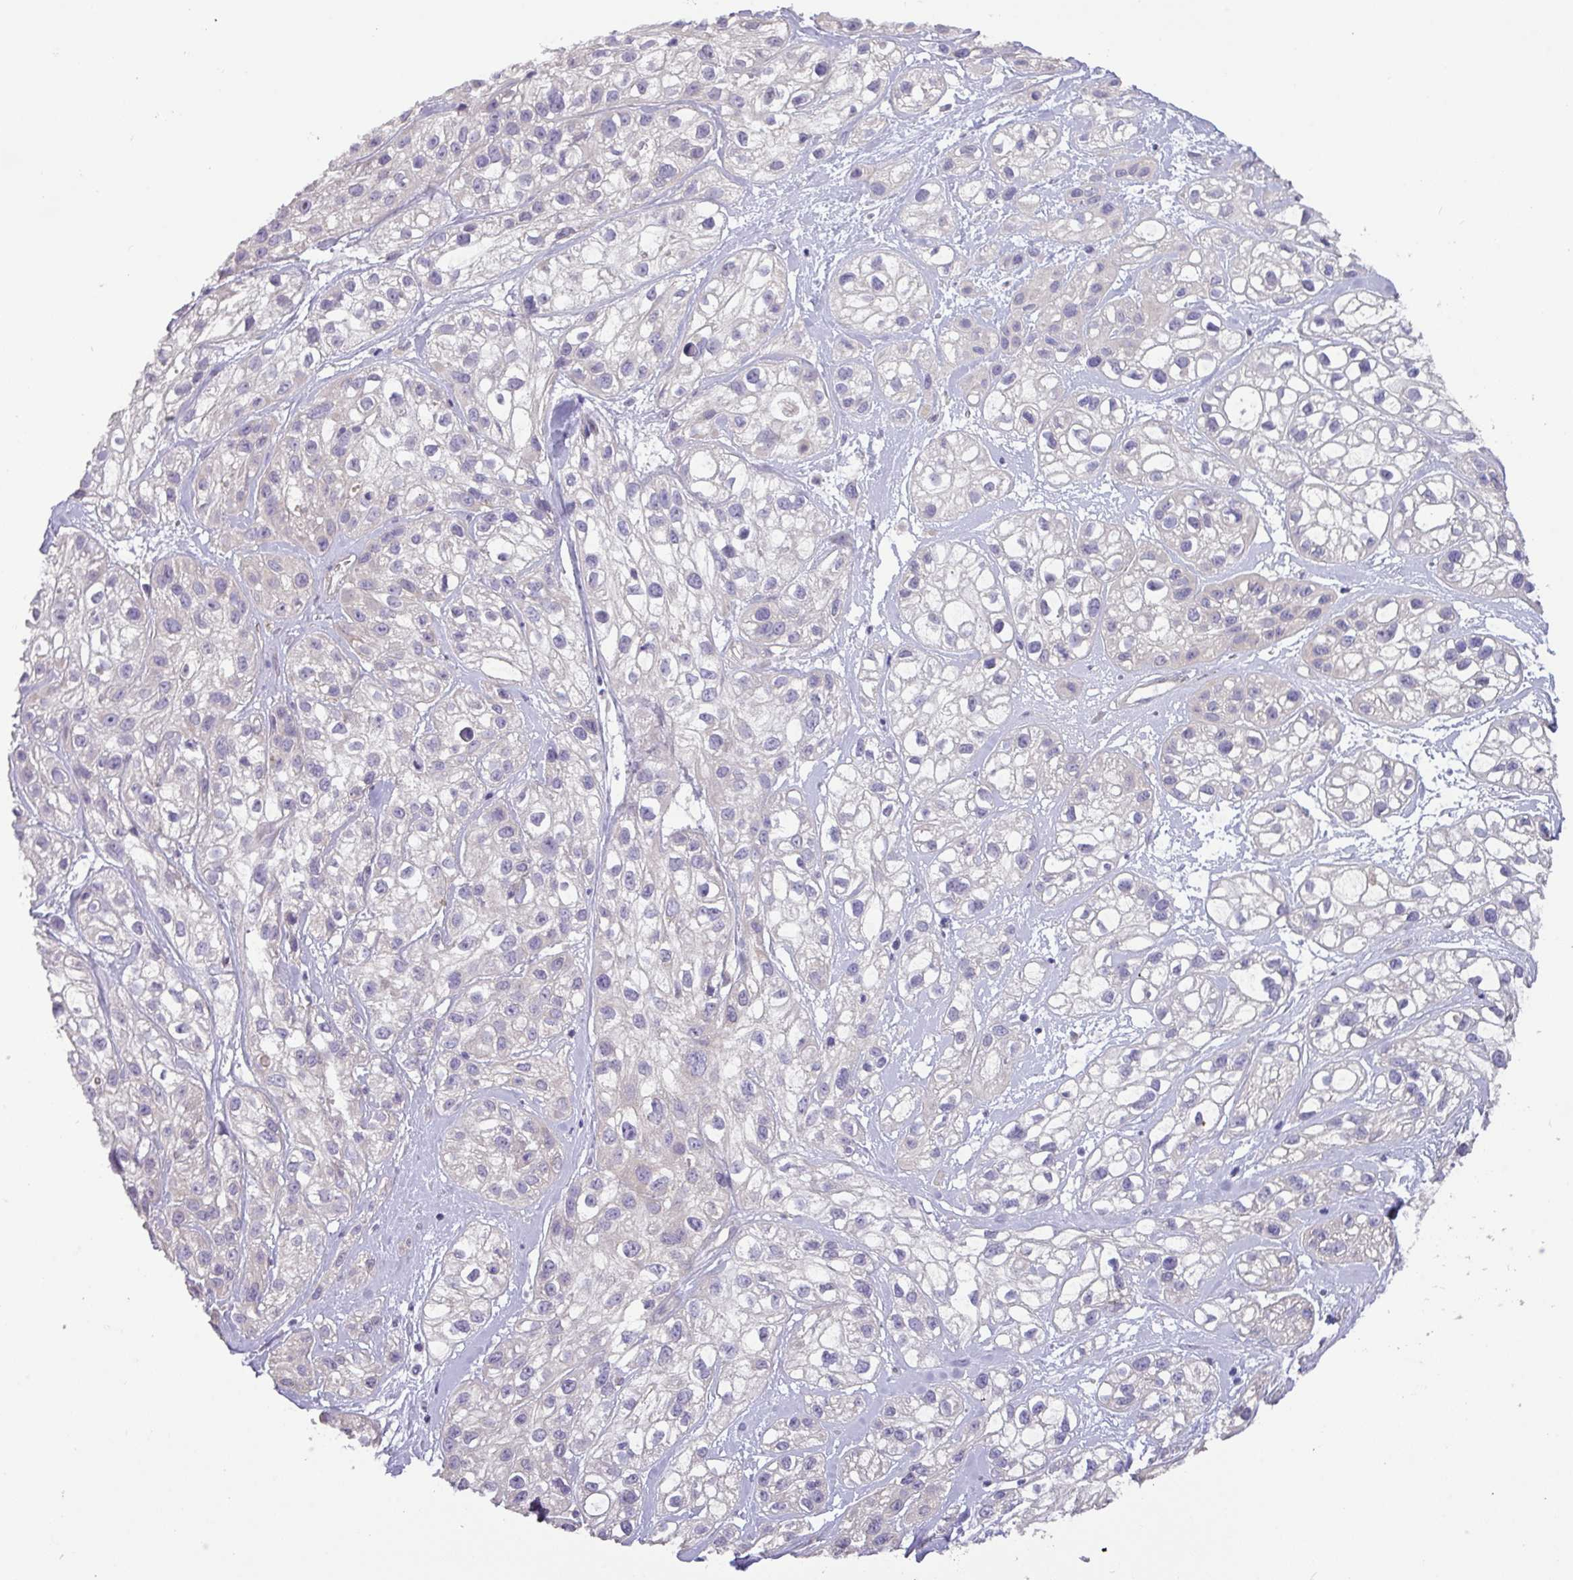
{"staining": {"intensity": "negative", "quantity": "none", "location": "none"}, "tissue": "skin cancer", "cell_type": "Tumor cells", "image_type": "cancer", "snomed": [{"axis": "morphology", "description": "Squamous cell carcinoma, NOS"}, {"axis": "topography", "description": "Skin"}], "caption": "IHC image of neoplastic tissue: squamous cell carcinoma (skin) stained with DAB (3,3'-diaminobenzidine) displays no significant protein expression in tumor cells.", "gene": "GALNT12", "patient": {"sex": "male", "age": 82}}